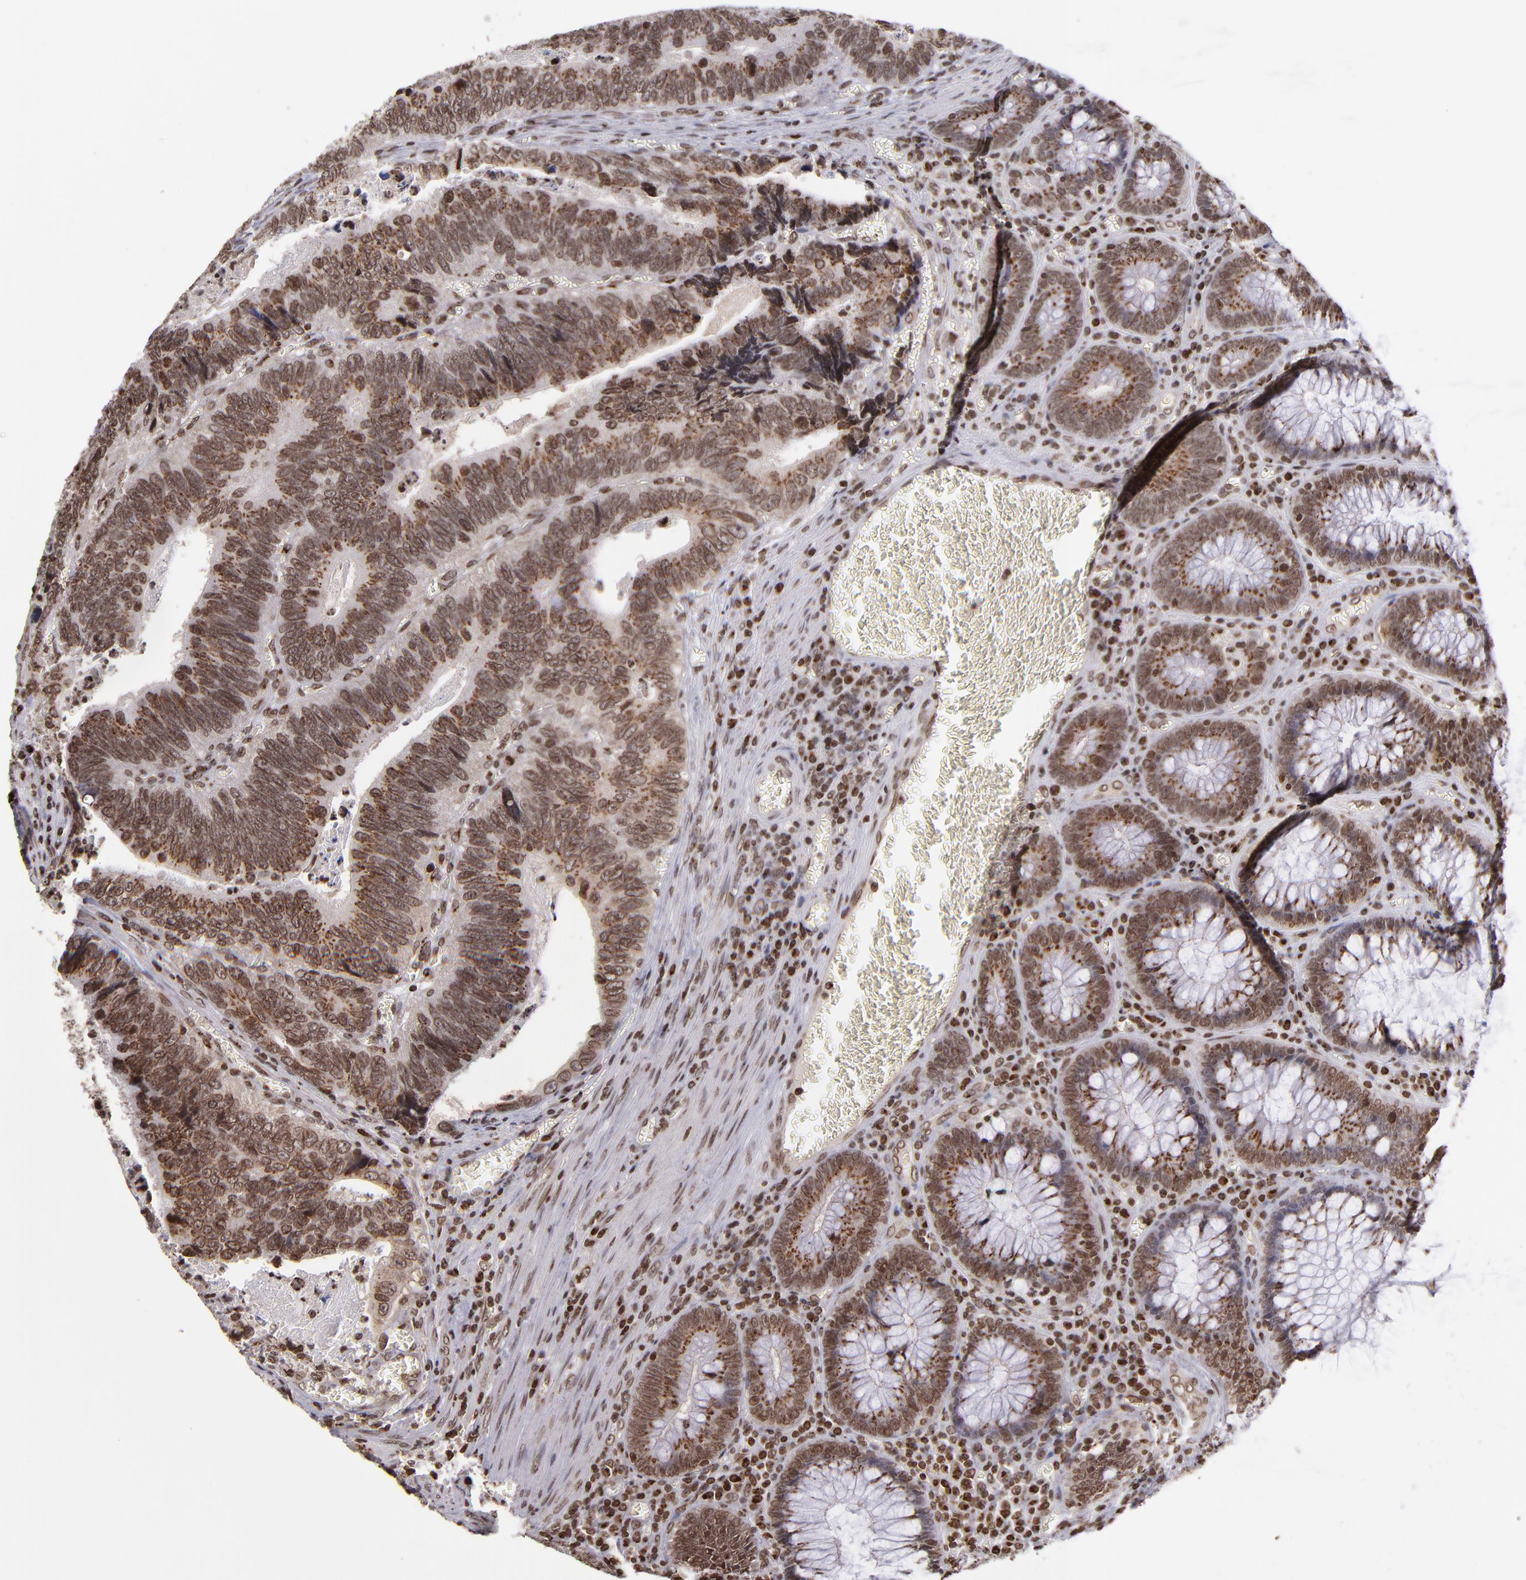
{"staining": {"intensity": "strong", "quantity": ">75%", "location": "cytoplasmic/membranous,nuclear"}, "tissue": "colorectal cancer", "cell_type": "Tumor cells", "image_type": "cancer", "snomed": [{"axis": "morphology", "description": "Adenocarcinoma, NOS"}, {"axis": "topography", "description": "Colon"}], "caption": "The image displays immunohistochemical staining of colorectal cancer (adenocarcinoma). There is strong cytoplasmic/membranous and nuclear staining is identified in about >75% of tumor cells.", "gene": "CSDC2", "patient": {"sex": "male", "age": 72}}